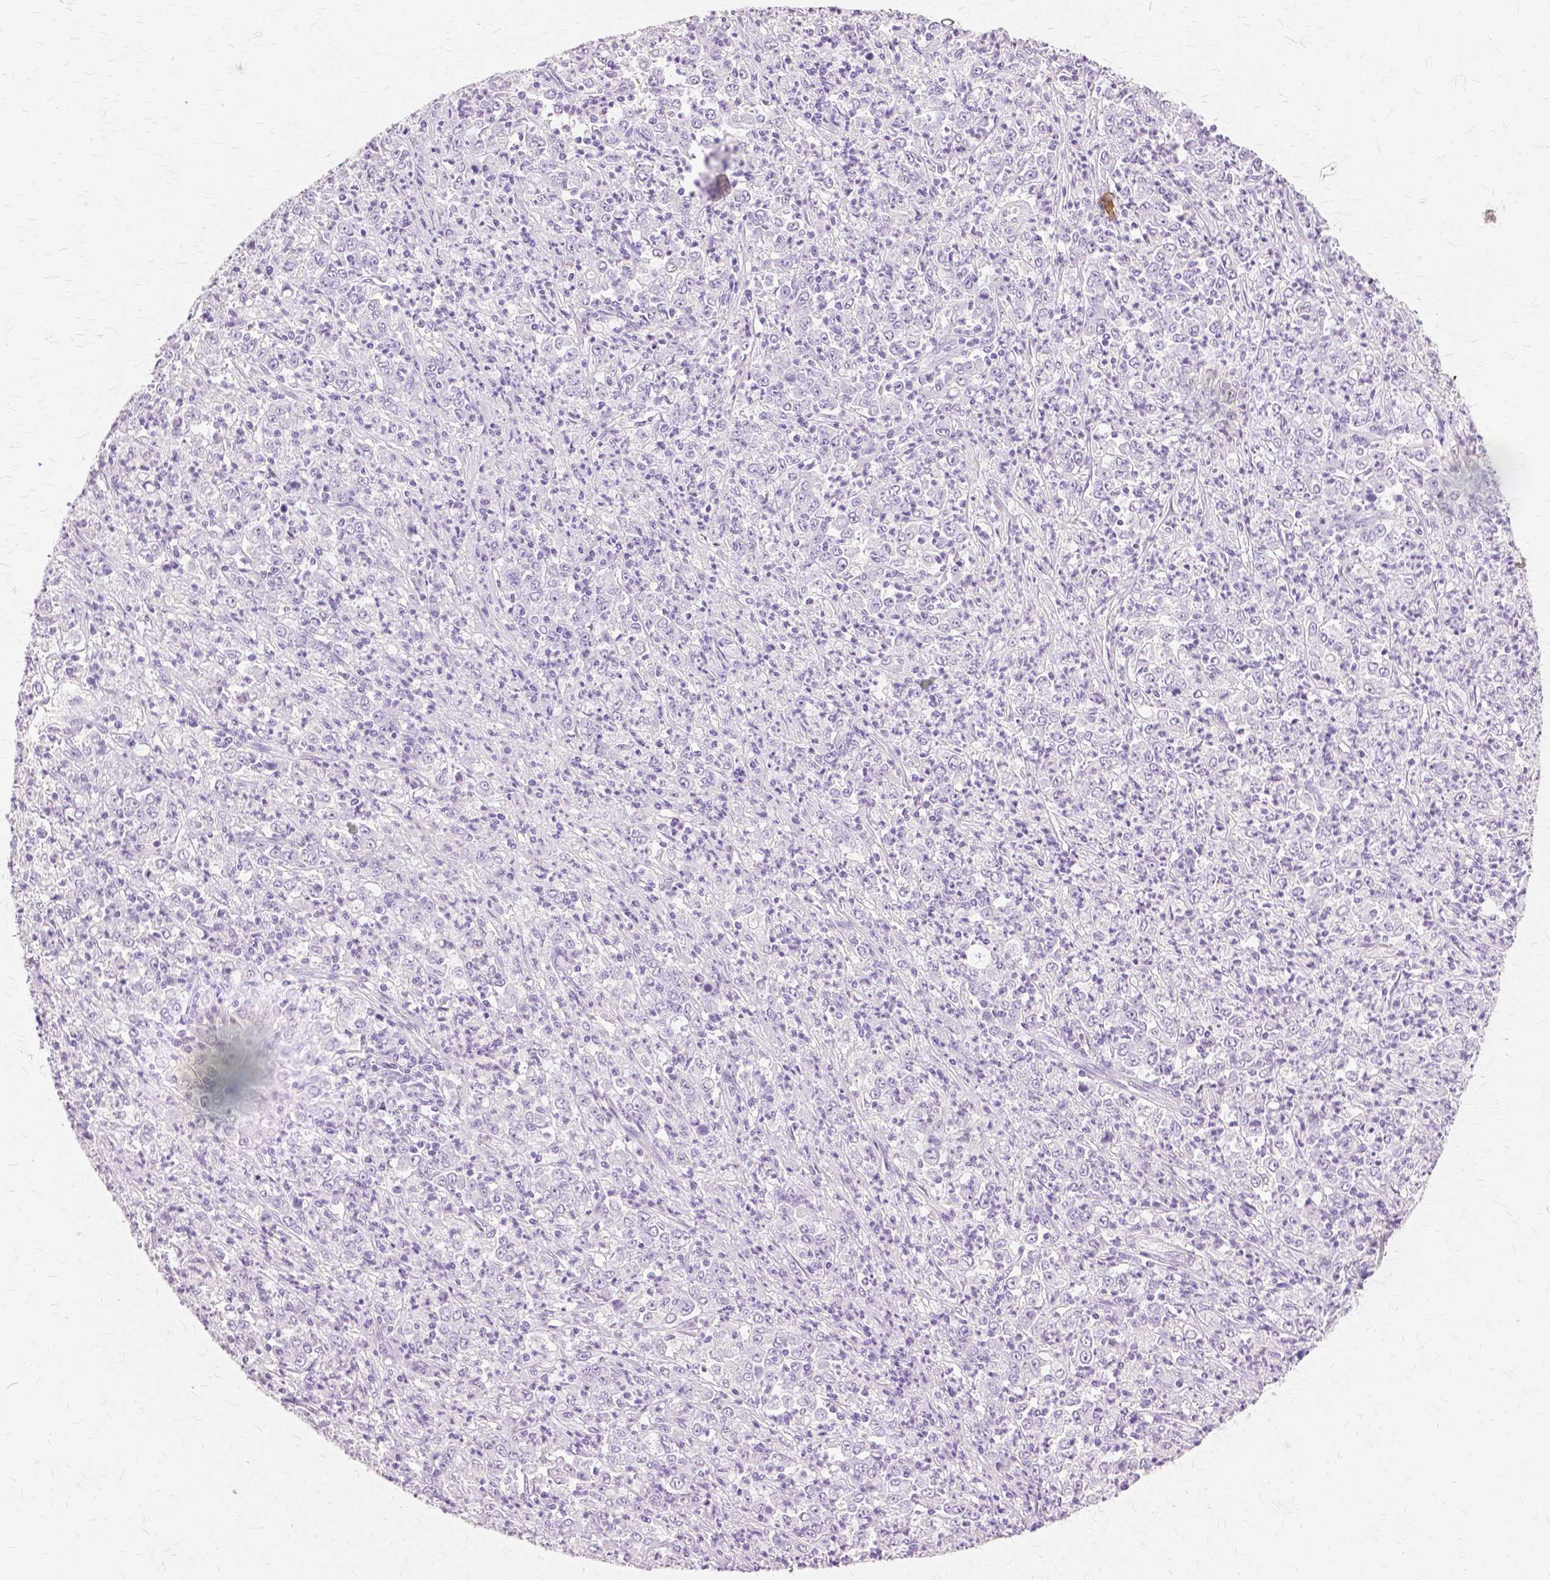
{"staining": {"intensity": "negative", "quantity": "none", "location": "none"}, "tissue": "stomach cancer", "cell_type": "Tumor cells", "image_type": "cancer", "snomed": [{"axis": "morphology", "description": "Adenocarcinoma, NOS"}, {"axis": "topography", "description": "Stomach, lower"}], "caption": "Immunohistochemistry (IHC) micrograph of stomach cancer stained for a protein (brown), which exhibits no expression in tumor cells.", "gene": "TGM1", "patient": {"sex": "female", "age": 71}}